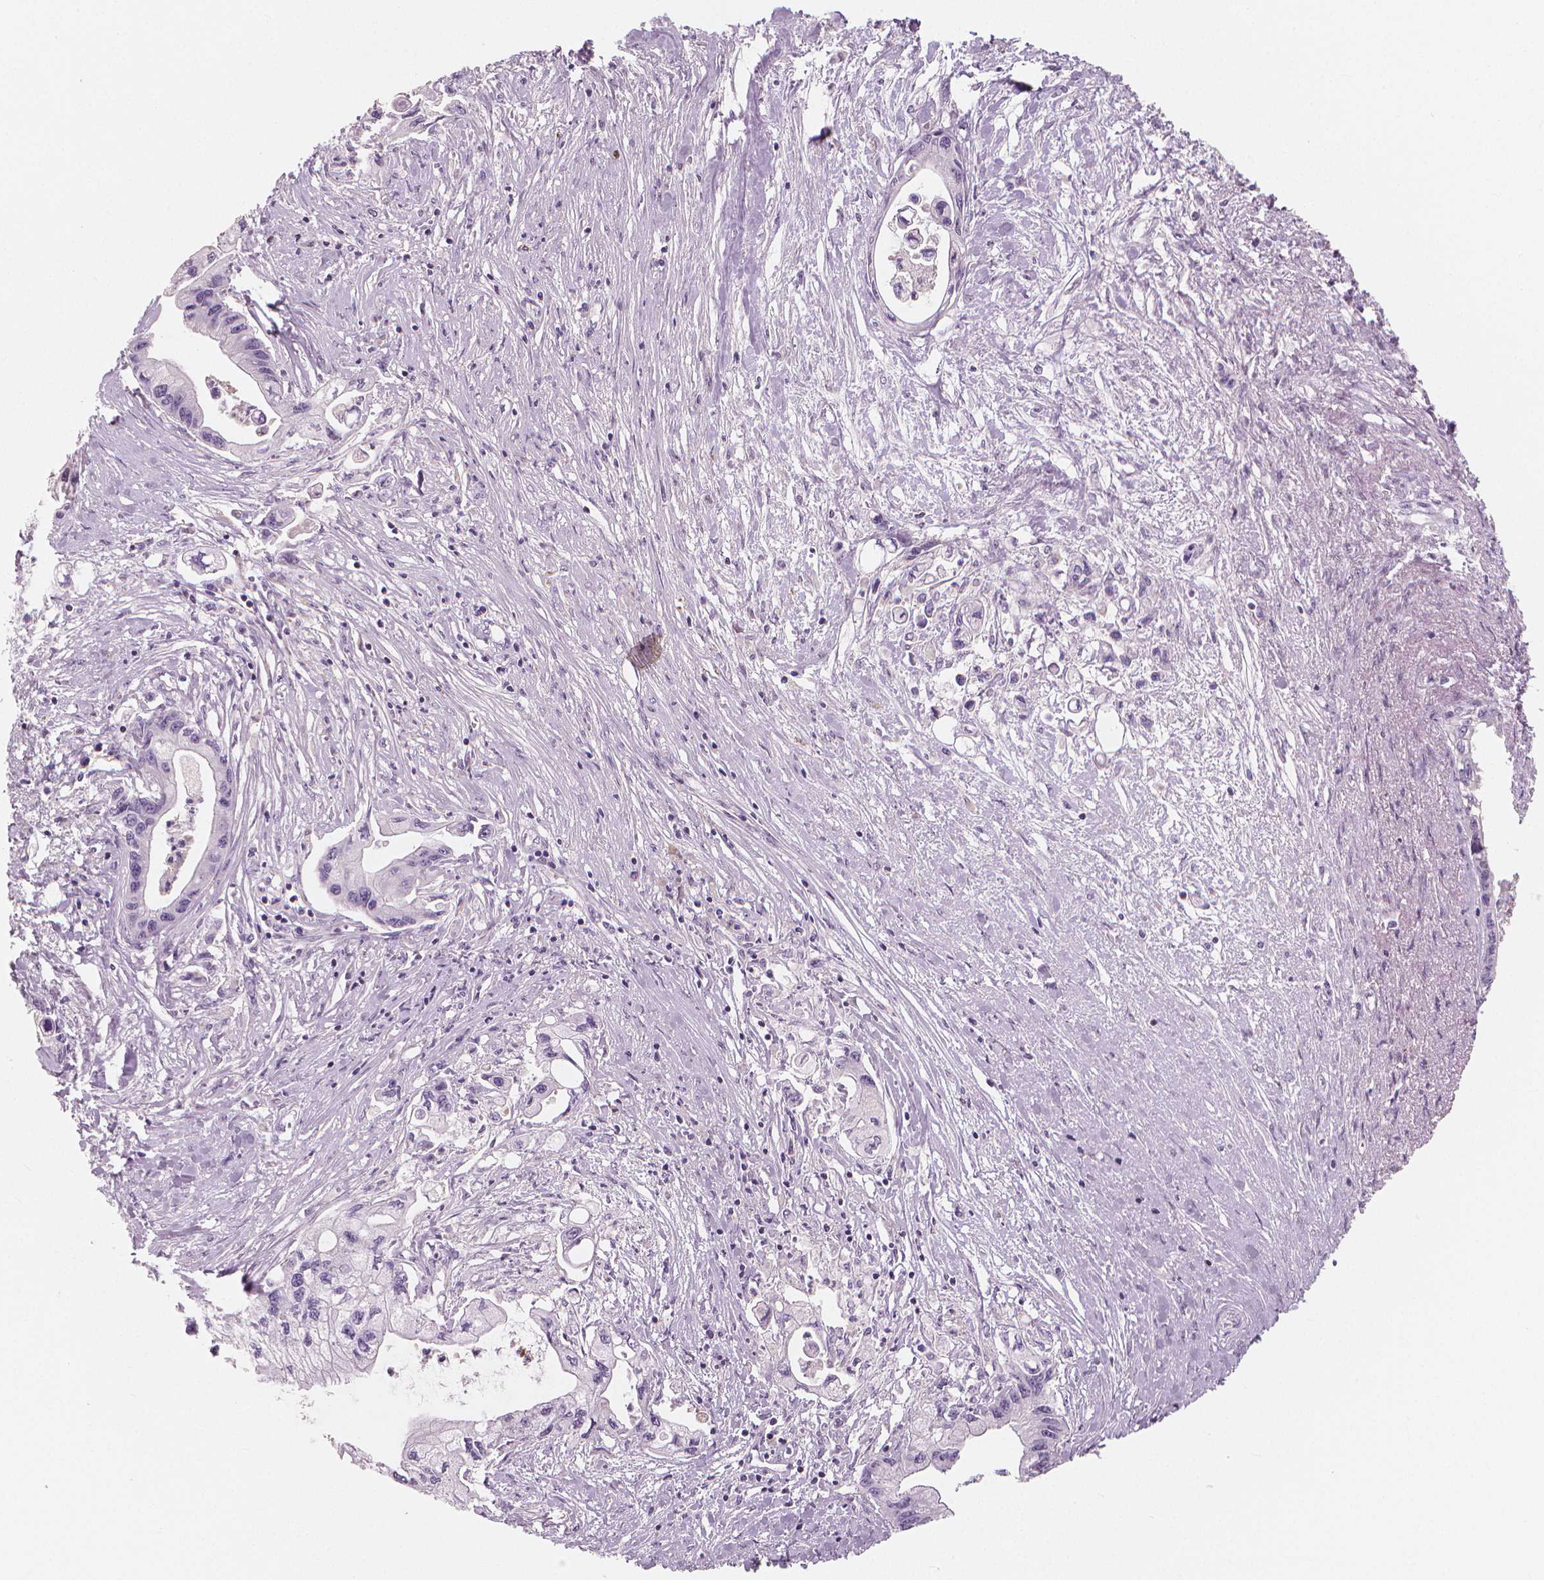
{"staining": {"intensity": "negative", "quantity": "none", "location": "none"}, "tissue": "pancreatic cancer", "cell_type": "Tumor cells", "image_type": "cancer", "snomed": [{"axis": "morphology", "description": "Adenocarcinoma, NOS"}, {"axis": "topography", "description": "Pancreas"}], "caption": "Pancreatic cancer (adenocarcinoma) stained for a protein using immunohistochemistry (IHC) demonstrates no staining tumor cells.", "gene": "RNASE7", "patient": {"sex": "male", "age": 61}}